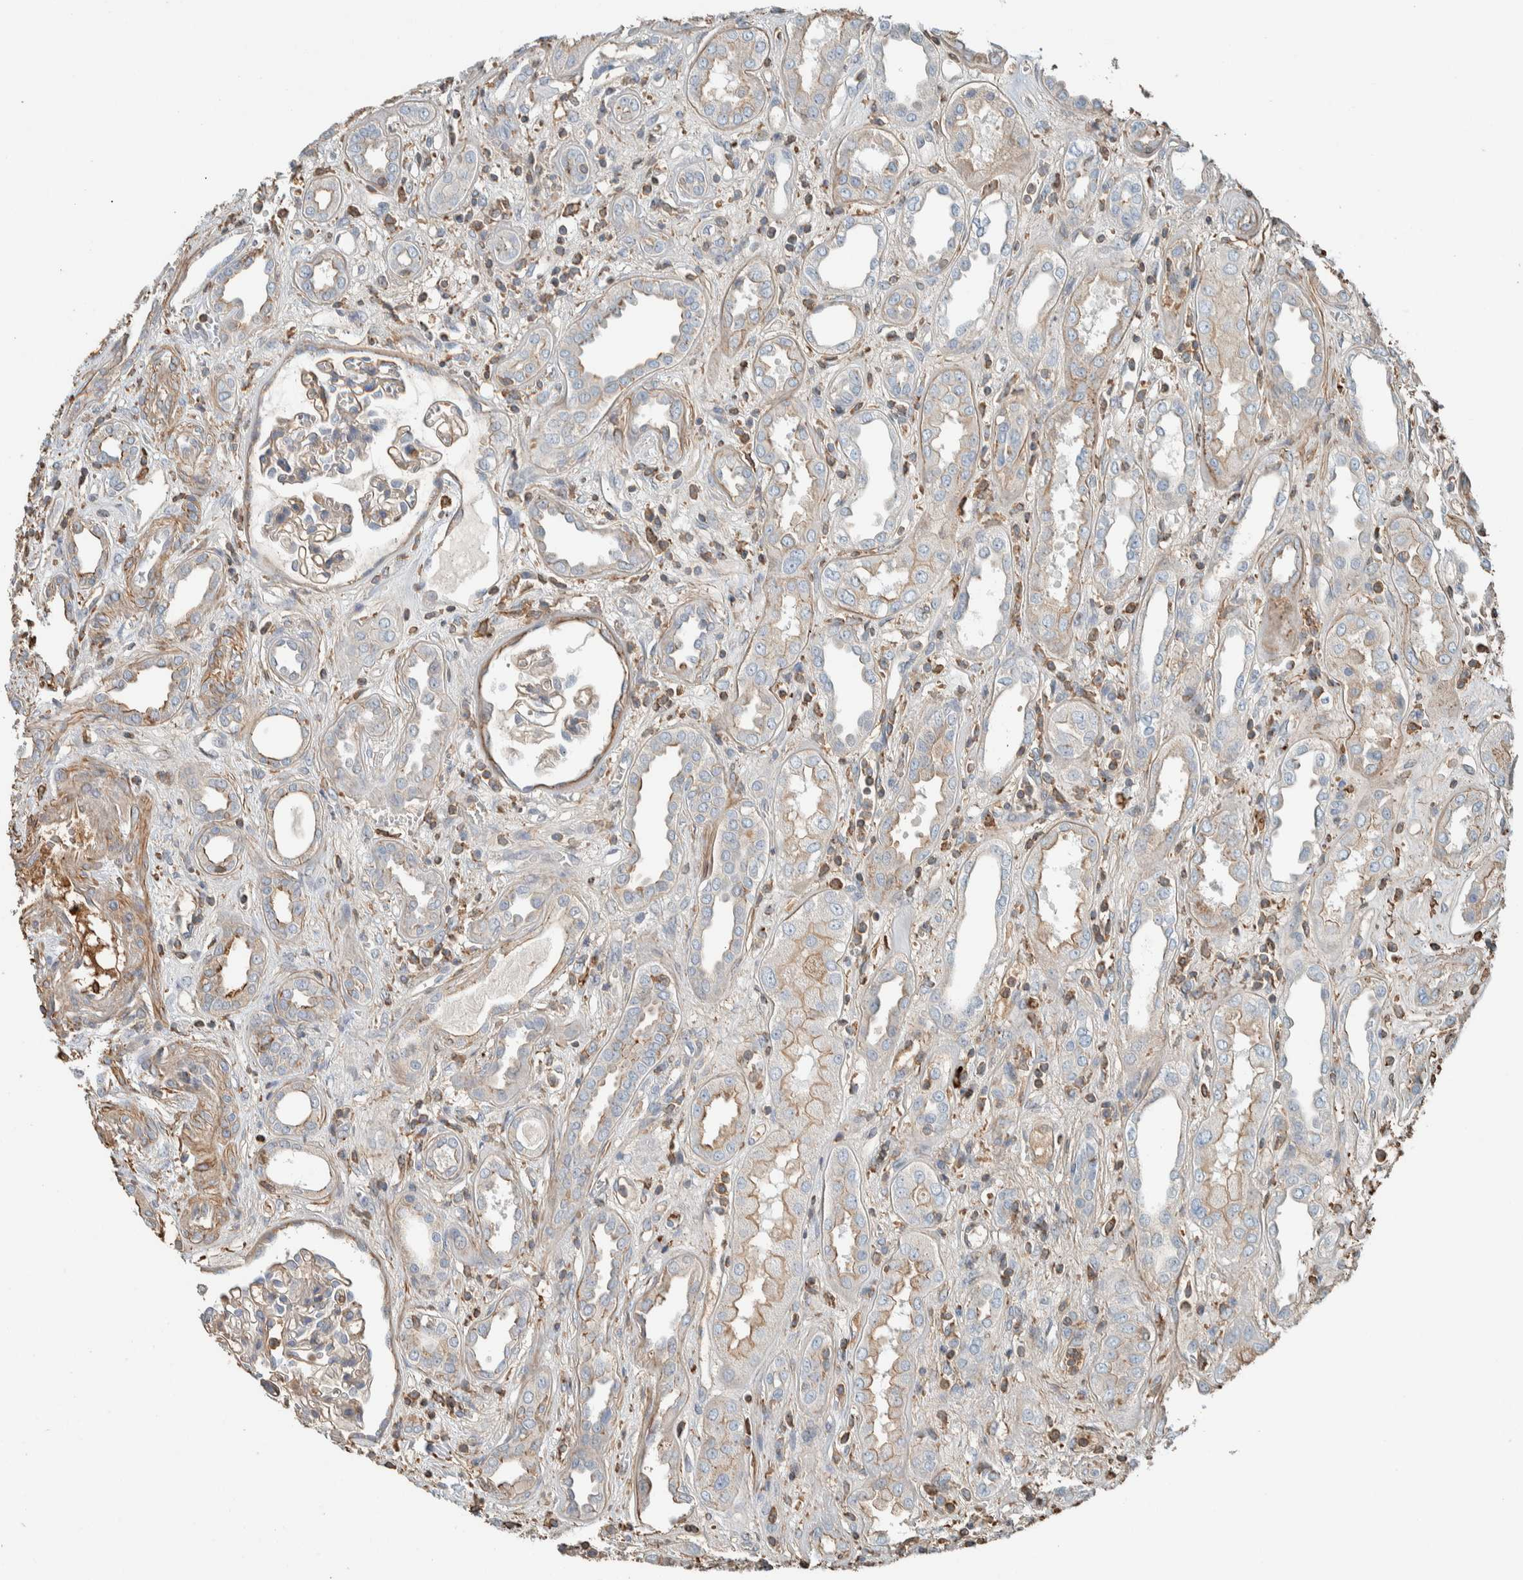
{"staining": {"intensity": "weak", "quantity": "<25%", "location": "cytoplasmic/membranous"}, "tissue": "kidney", "cell_type": "Cells in glomeruli", "image_type": "normal", "snomed": [{"axis": "morphology", "description": "Normal tissue, NOS"}, {"axis": "topography", "description": "Kidney"}], "caption": "Immunohistochemistry (IHC) histopathology image of benign kidney: human kidney stained with DAB (3,3'-diaminobenzidine) shows no significant protein expression in cells in glomeruli.", "gene": "CTBP2", "patient": {"sex": "male", "age": 59}}